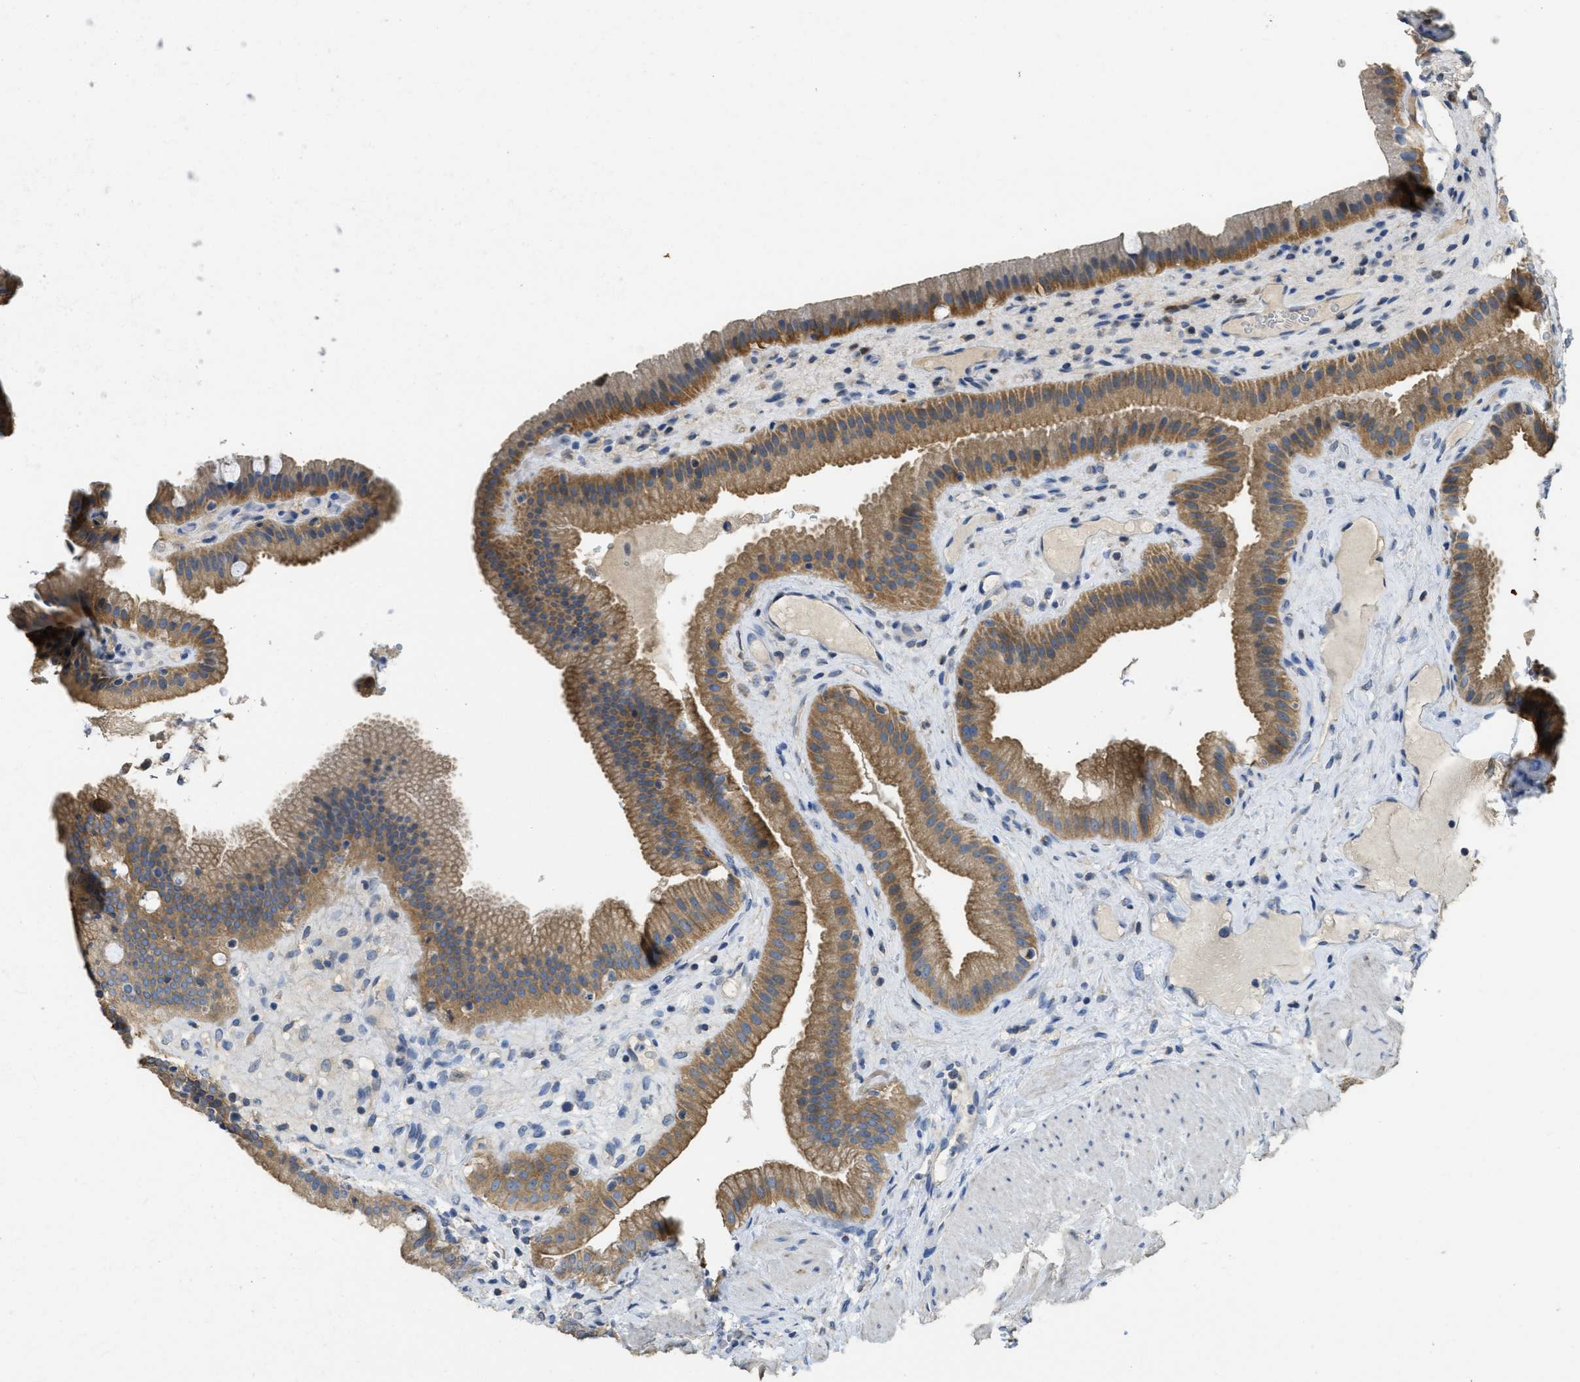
{"staining": {"intensity": "moderate", "quantity": ">75%", "location": "cytoplasmic/membranous"}, "tissue": "gallbladder", "cell_type": "Glandular cells", "image_type": "normal", "snomed": [{"axis": "morphology", "description": "Normal tissue, NOS"}, {"axis": "topography", "description": "Gallbladder"}], "caption": "Protein analysis of unremarkable gallbladder exhibits moderate cytoplasmic/membranous positivity in approximately >75% of glandular cells.", "gene": "SFXN2", "patient": {"sex": "male", "age": 49}}